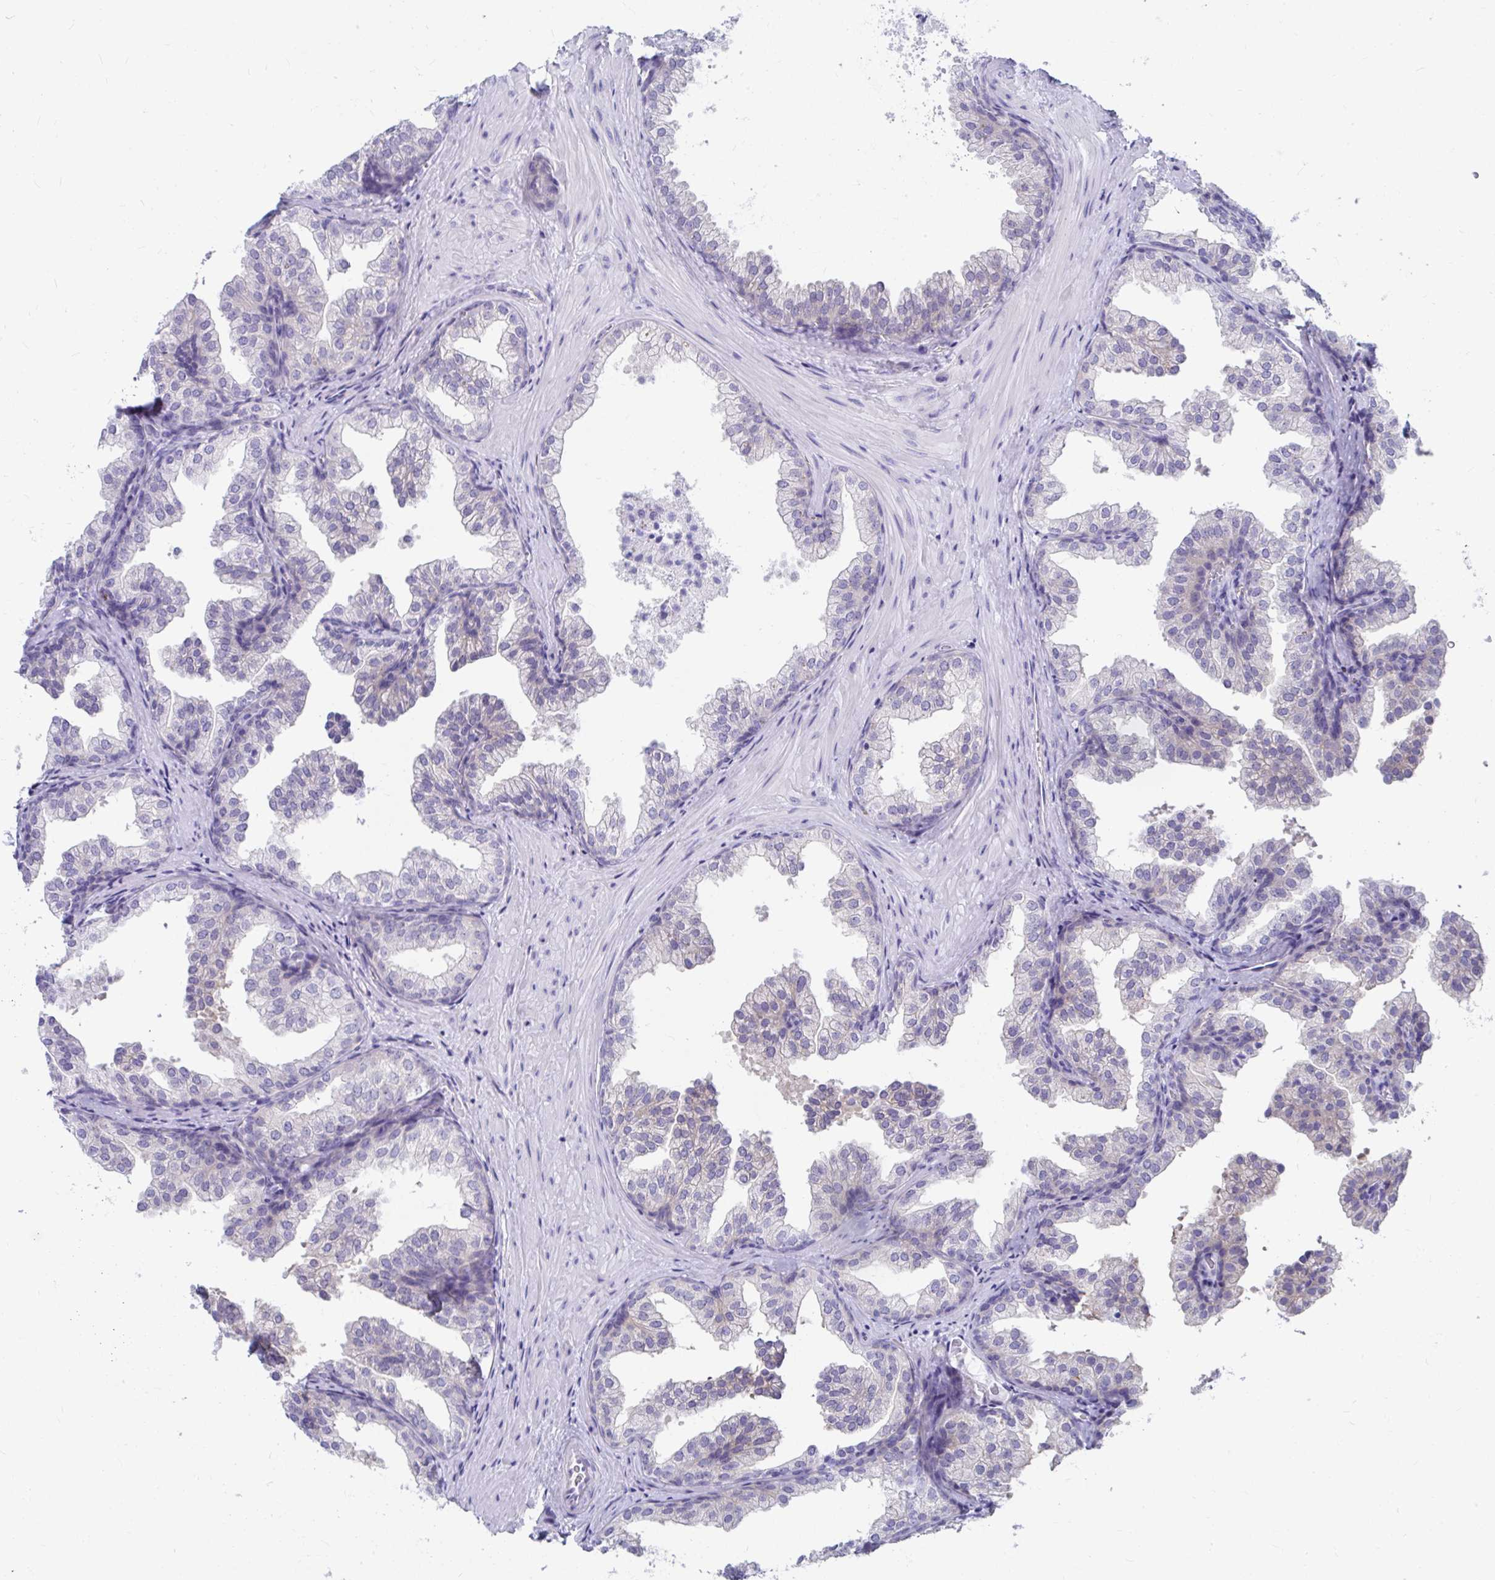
{"staining": {"intensity": "negative", "quantity": "none", "location": "none"}, "tissue": "prostate", "cell_type": "Glandular cells", "image_type": "normal", "snomed": [{"axis": "morphology", "description": "Normal tissue, NOS"}, {"axis": "topography", "description": "Prostate"}], "caption": "This is an IHC micrograph of benign prostate. There is no expression in glandular cells.", "gene": "C19orf81", "patient": {"sex": "male", "age": 37}}